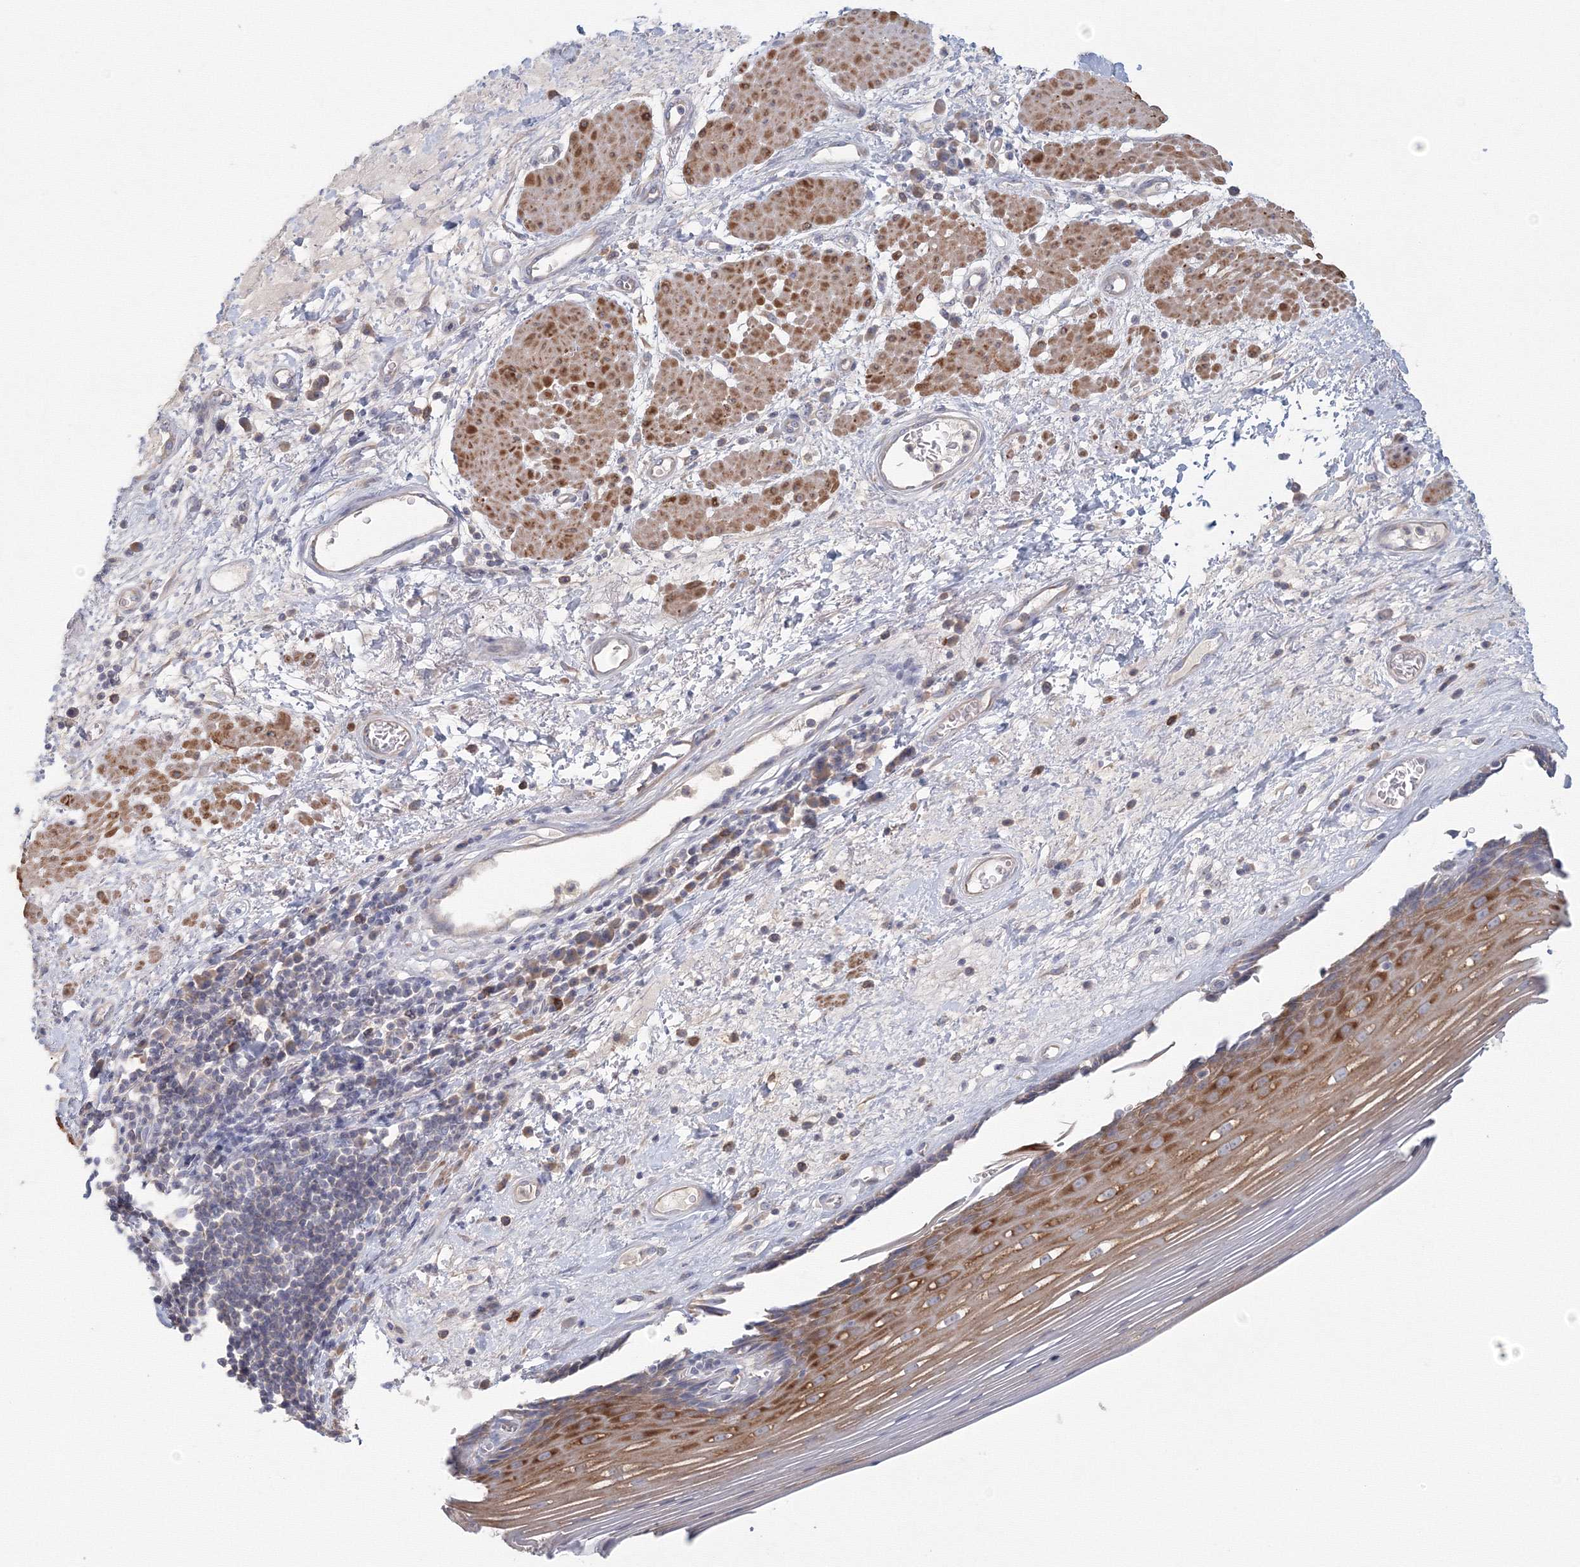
{"staining": {"intensity": "moderate", "quantity": "25%-75%", "location": "cytoplasmic/membranous"}, "tissue": "esophagus", "cell_type": "Squamous epithelial cells", "image_type": "normal", "snomed": [{"axis": "morphology", "description": "Normal tissue, NOS"}, {"axis": "topography", "description": "Esophagus"}], "caption": "An immunohistochemistry (IHC) image of benign tissue is shown. Protein staining in brown highlights moderate cytoplasmic/membranous positivity in esophagus within squamous epithelial cells. (DAB IHC, brown staining for protein, blue staining for nuclei).", "gene": "TACC2", "patient": {"sex": "male", "age": 62}}